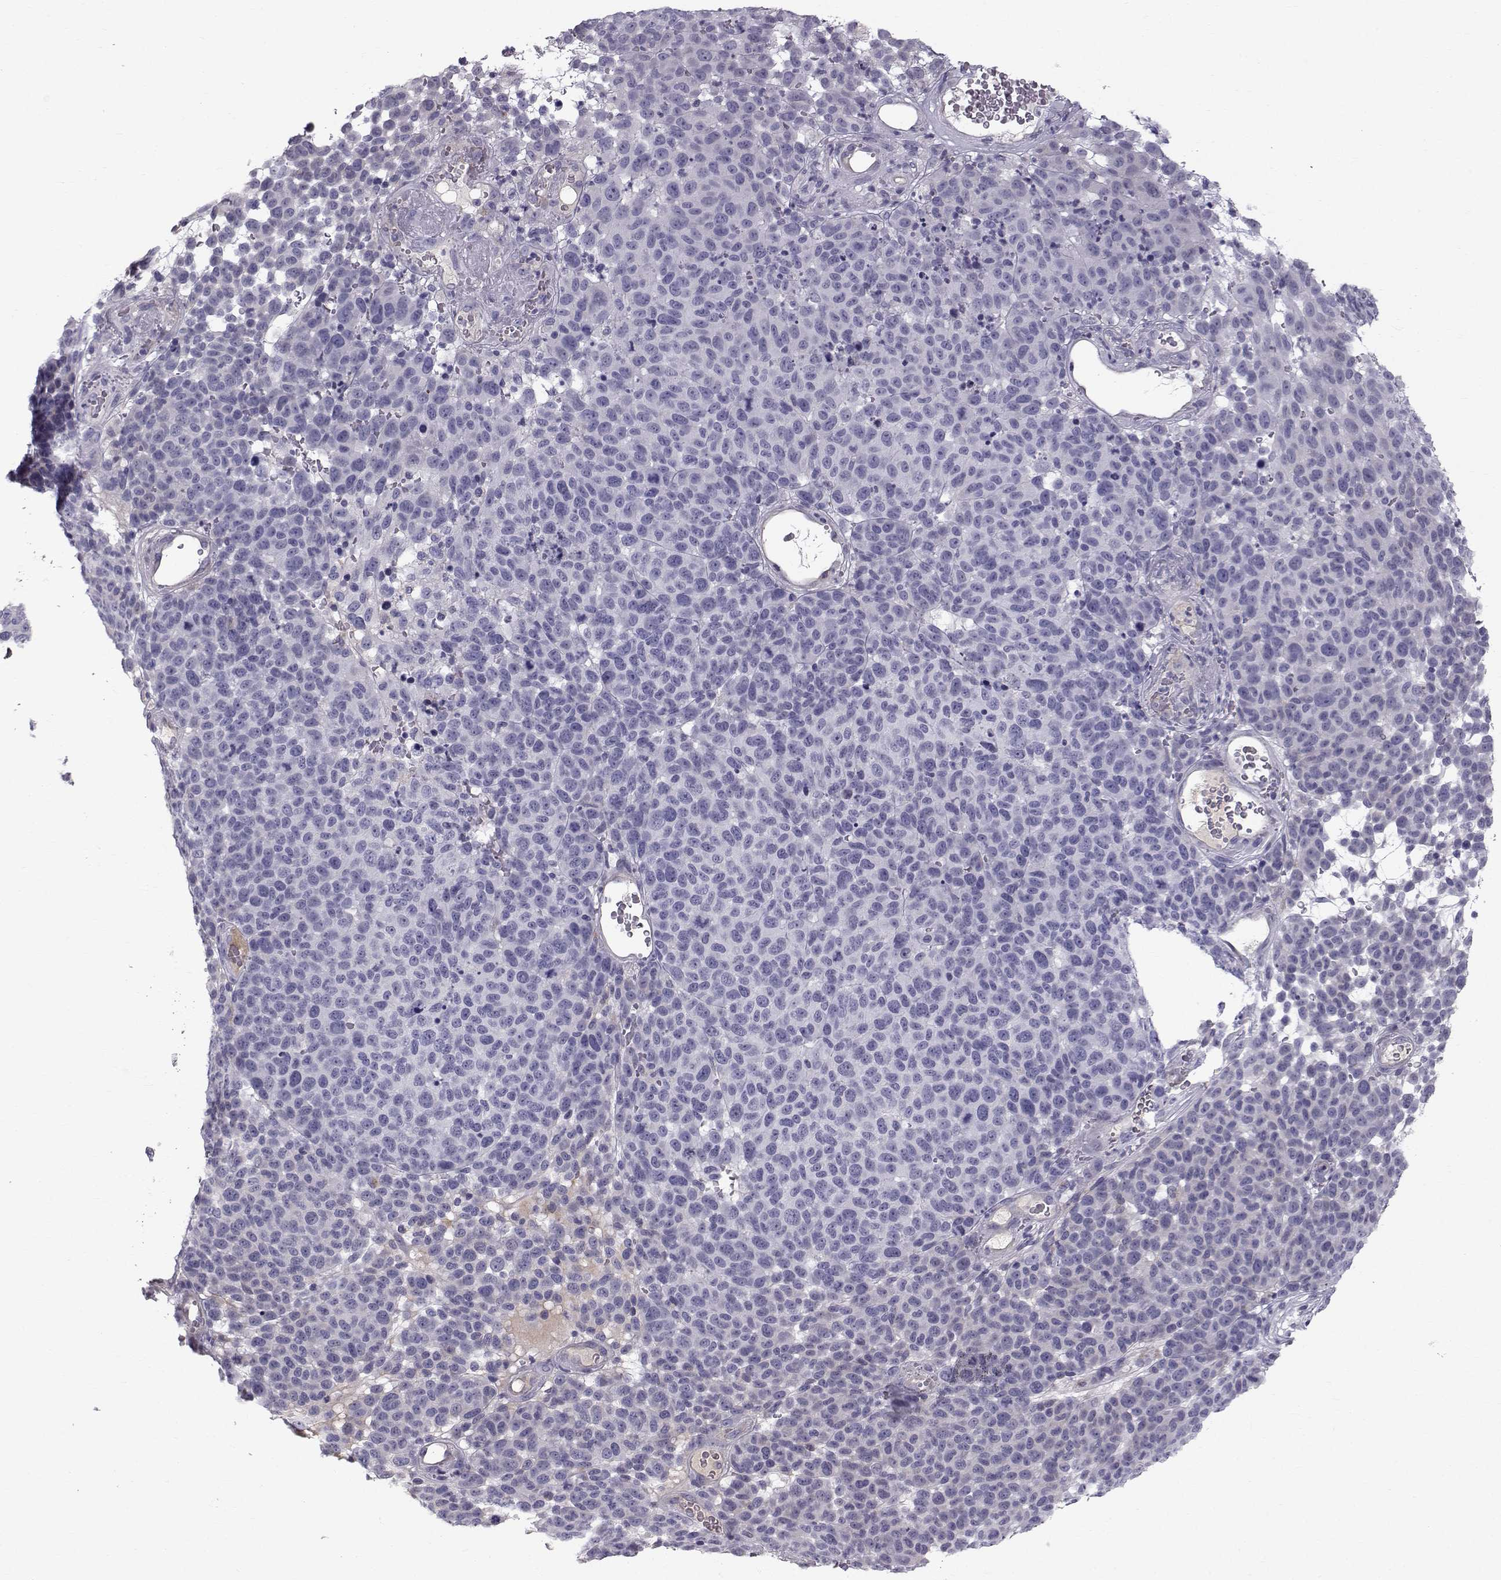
{"staining": {"intensity": "negative", "quantity": "none", "location": "none"}, "tissue": "melanoma", "cell_type": "Tumor cells", "image_type": "cancer", "snomed": [{"axis": "morphology", "description": "Malignant melanoma, NOS"}, {"axis": "topography", "description": "Skin"}], "caption": "Immunohistochemical staining of malignant melanoma shows no significant staining in tumor cells.", "gene": "CALCR", "patient": {"sex": "male", "age": 59}}